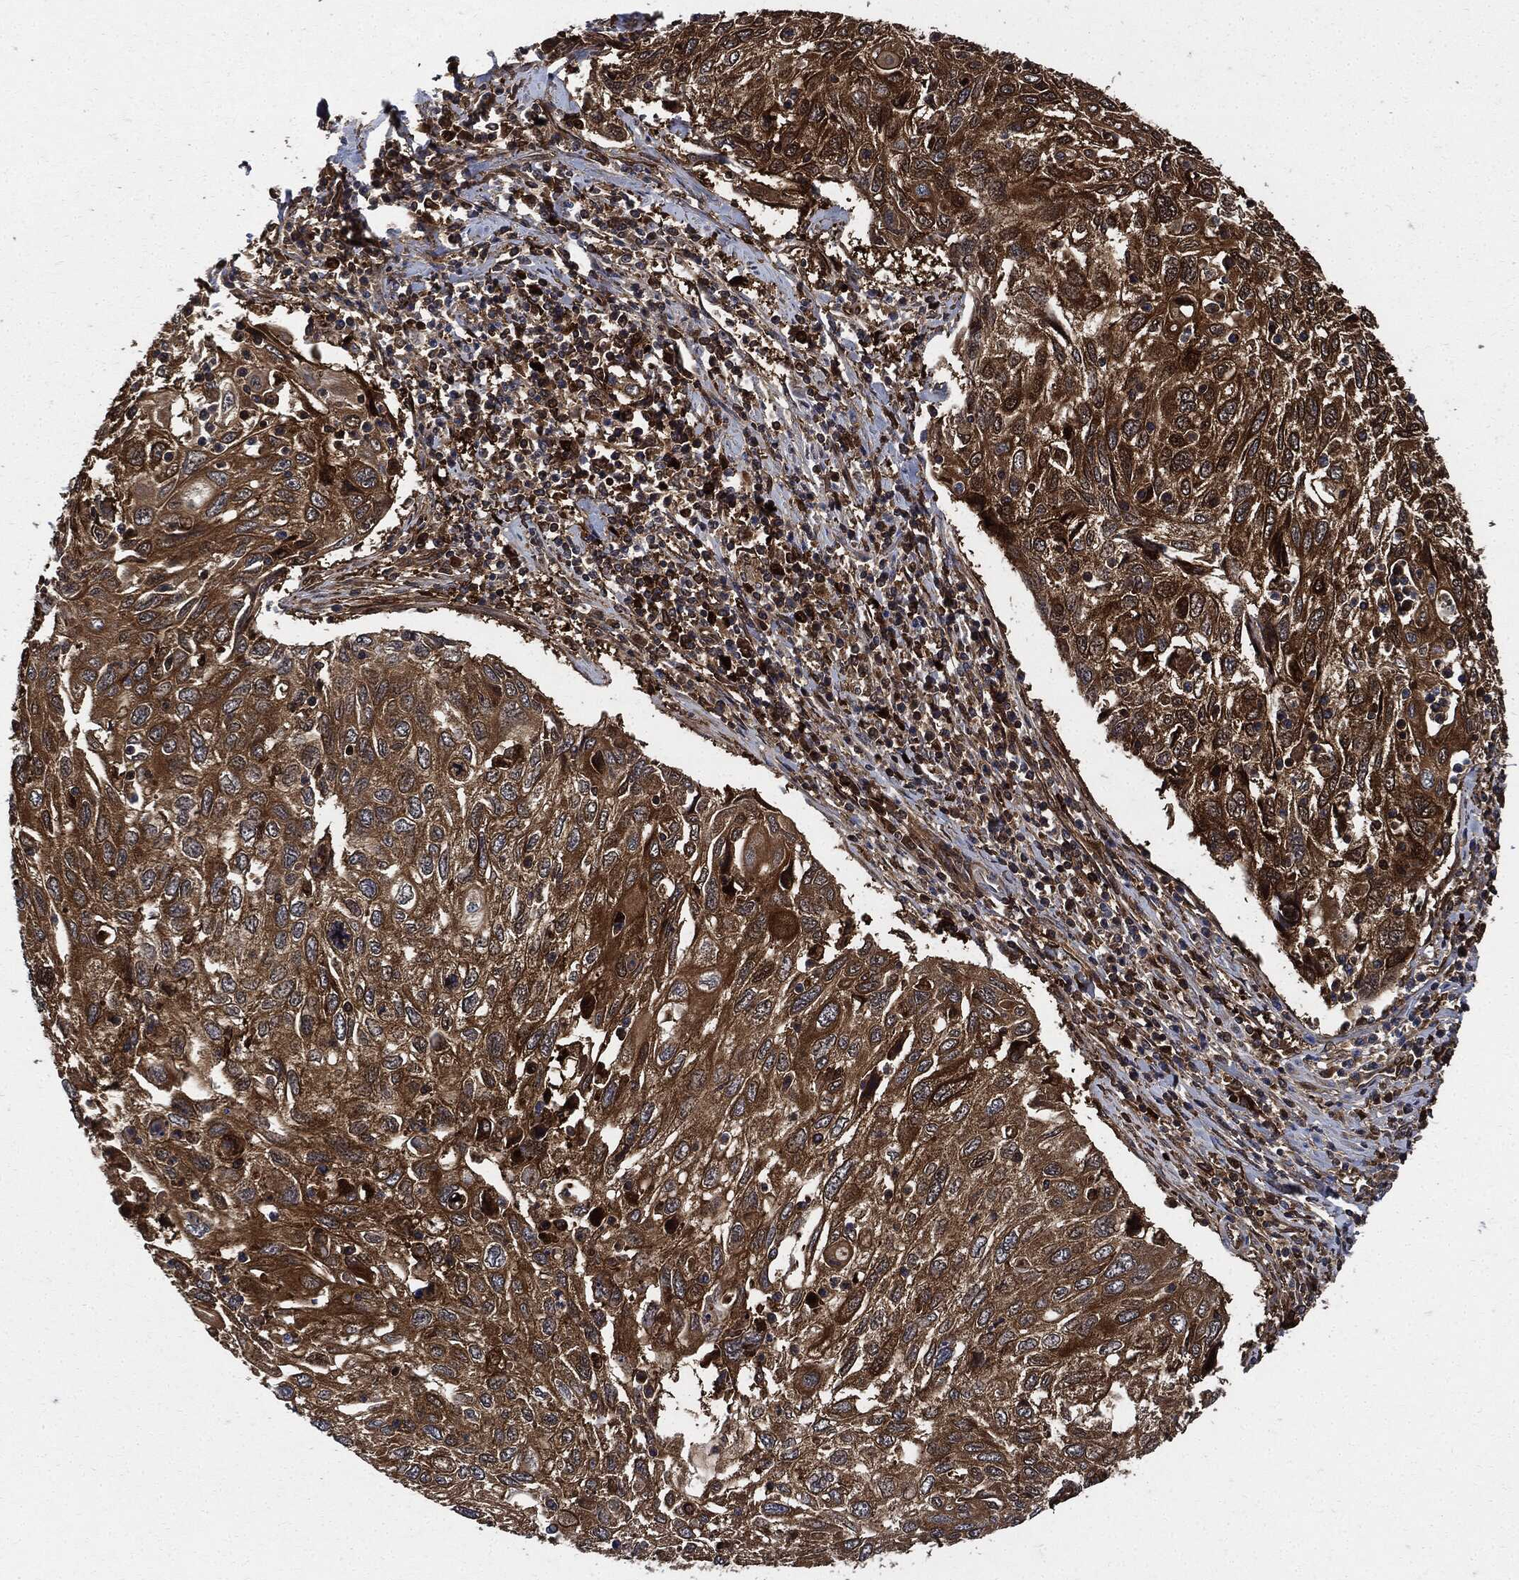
{"staining": {"intensity": "strong", "quantity": ">75%", "location": "cytoplasmic/membranous"}, "tissue": "cervical cancer", "cell_type": "Tumor cells", "image_type": "cancer", "snomed": [{"axis": "morphology", "description": "Squamous cell carcinoma, NOS"}, {"axis": "topography", "description": "Cervix"}], "caption": "IHC of human cervical squamous cell carcinoma shows high levels of strong cytoplasmic/membranous staining in about >75% of tumor cells. The protein is stained brown, and the nuclei are stained in blue (DAB IHC with brightfield microscopy, high magnification).", "gene": "XPNPEP1", "patient": {"sex": "female", "age": 70}}